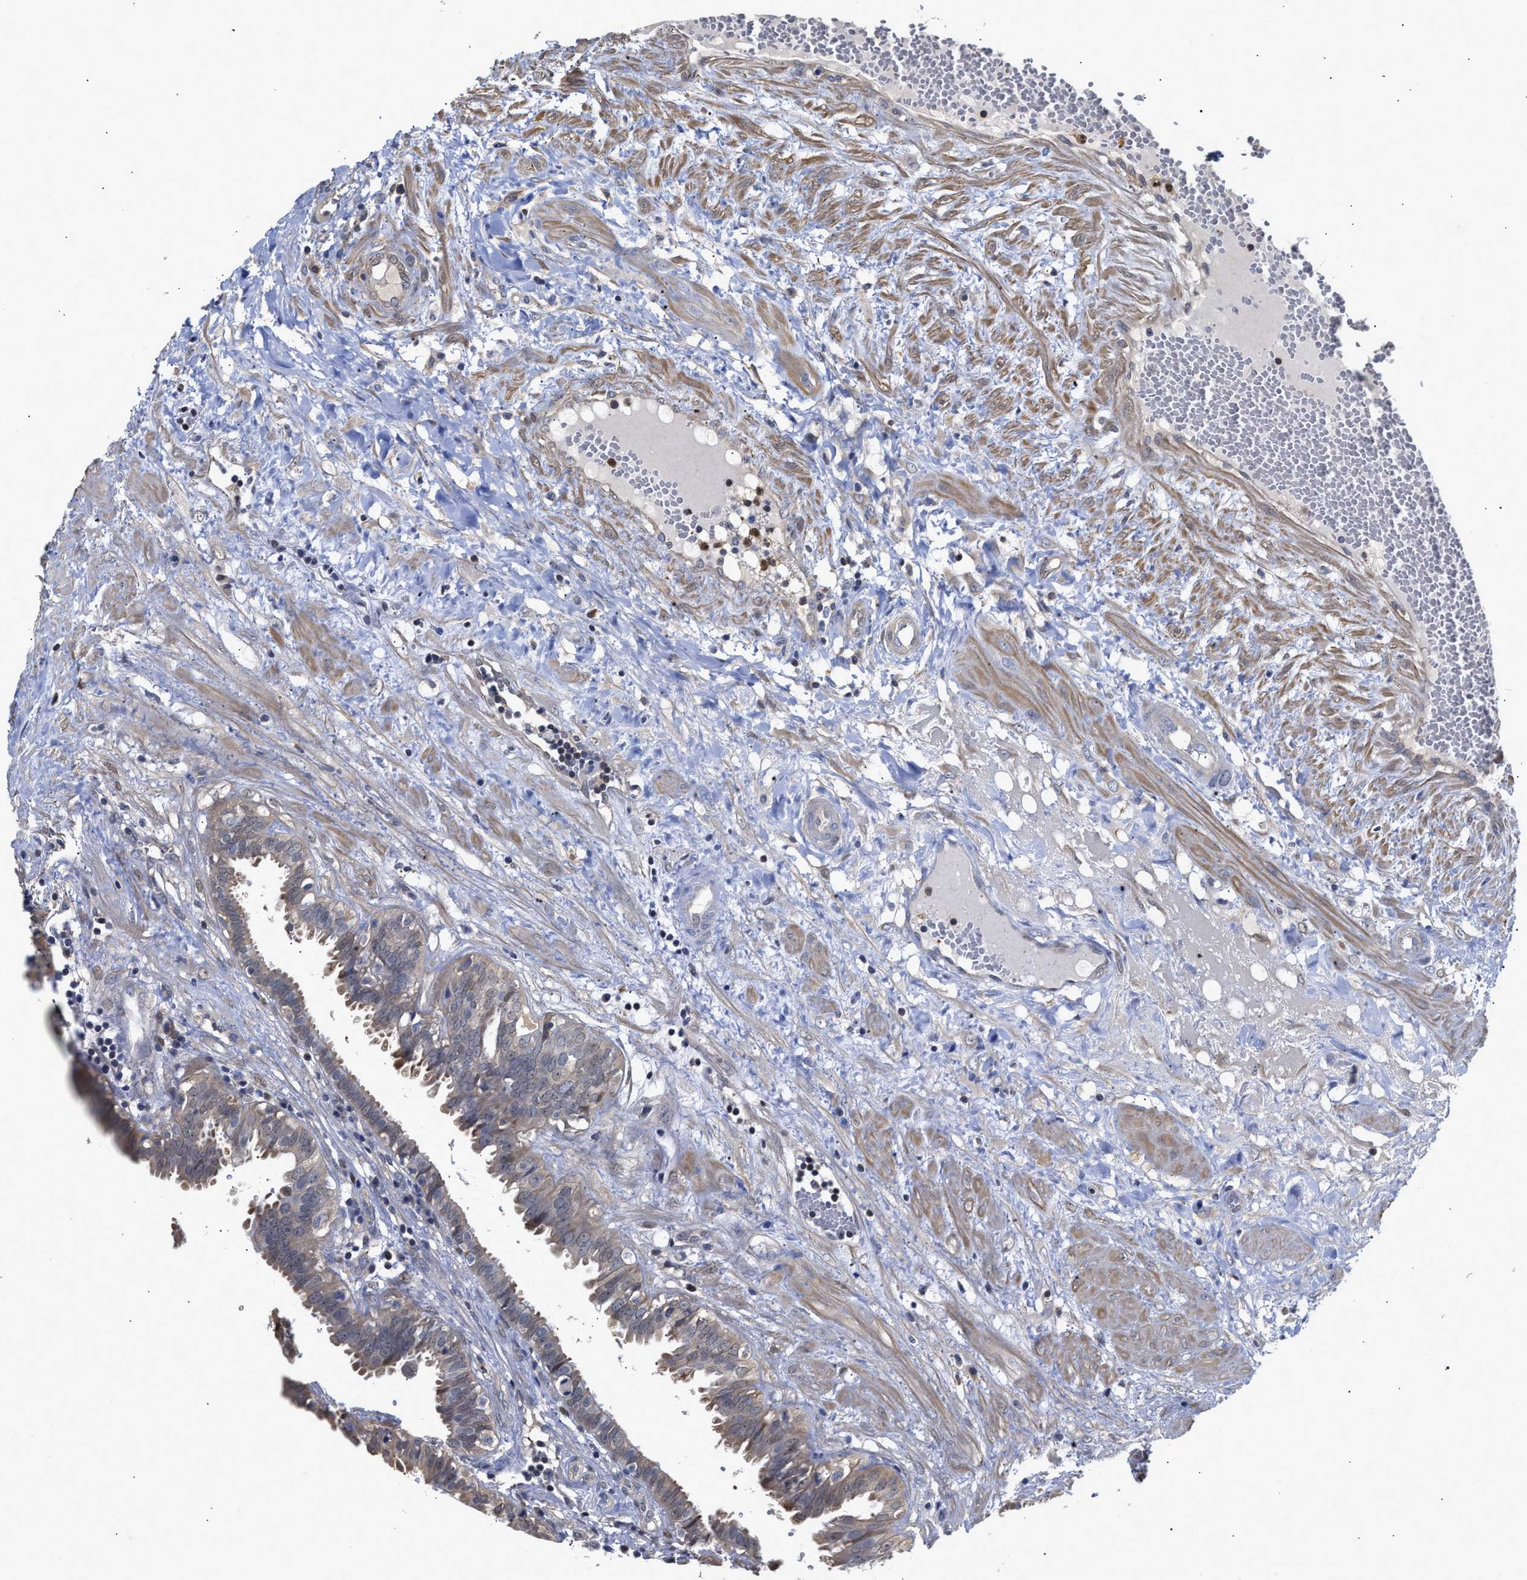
{"staining": {"intensity": "weak", "quantity": "<25%", "location": "cytoplasmic/membranous"}, "tissue": "seminal vesicle", "cell_type": "Glandular cells", "image_type": "normal", "snomed": [{"axis": "morphology", "description": "Normal tissue, NOS"}, {"axis": "morphology", "description": "Adenocarcinoma, High grade"}, {"axis": "topography", "description": "Prostate"}, {"axis": "topography", "description": "Seminal veicle"}], "caption": "High power microscopy photomicrograph of an immunohistochemistry histopathology image of normal seminal vesicle, revealing no significant expression in glandular cells. The staining is performed using DAB (3,3'-diaminobenzidine) brown chromogen with nuclei counter-stained in using hematoxylin.", "gene": "KLHDC1", "patient": {"sex": "male", "age": 55}}